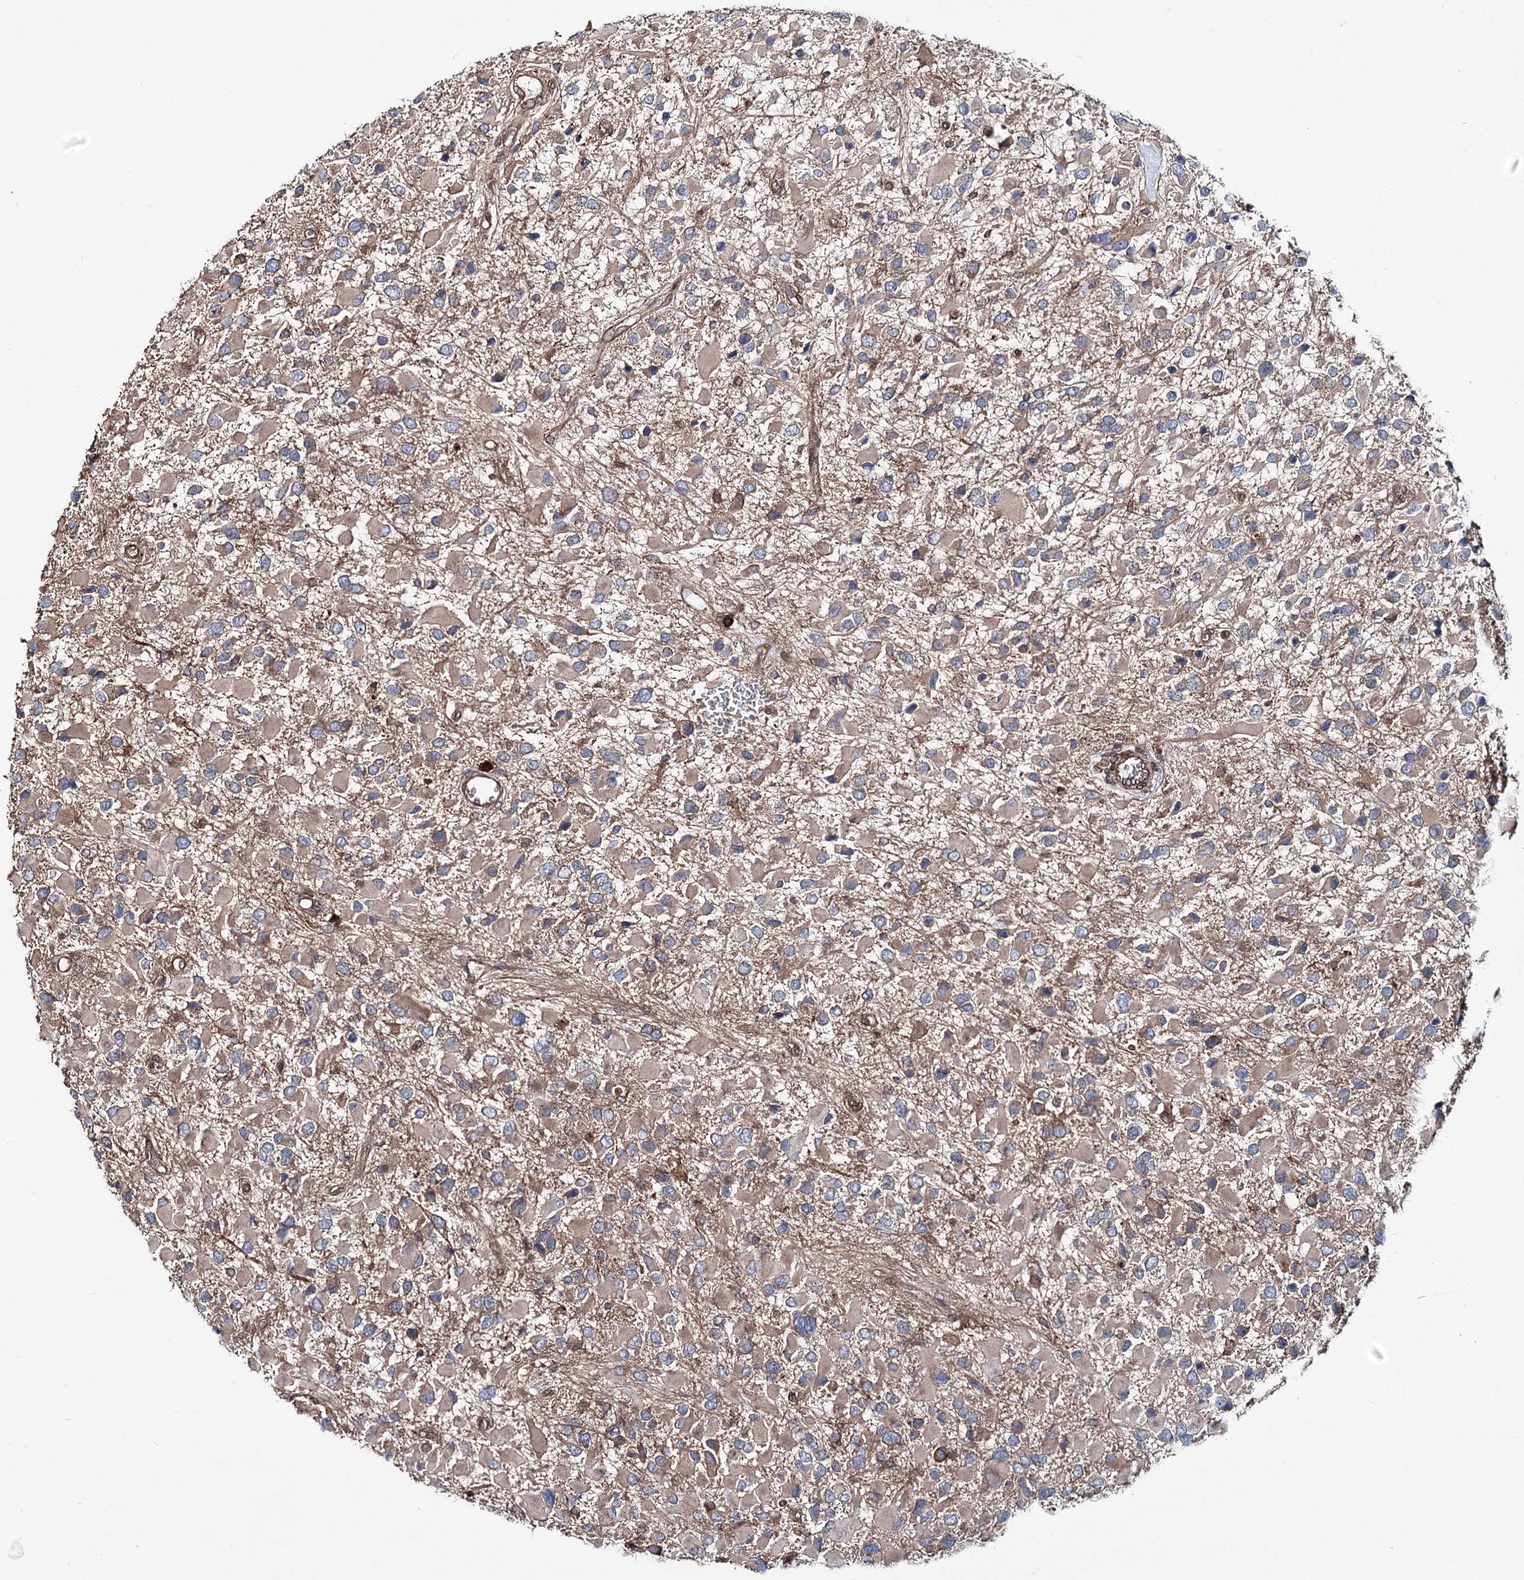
{"staining": {"intensity": "weak", "quantity": "25%-75%", "location": "cytoplasmic/membranous"}, "tissue": "glioma", "cell_type": "Tumor cells", "image_type": "cancer", "snomed": [{"axis": "morphology", "description": "Glioma, malignant, High grade"}, {"axis": "topography", "description": "Brain"}], "caption": "The immunohistochemical stain shows weak cytoplasmic/membranous staining in tumor cells of malignant glioma (high-grade) tissue.", "gene": "FGFR1OP2", "patient": {"sex": "male", "age": 53}}